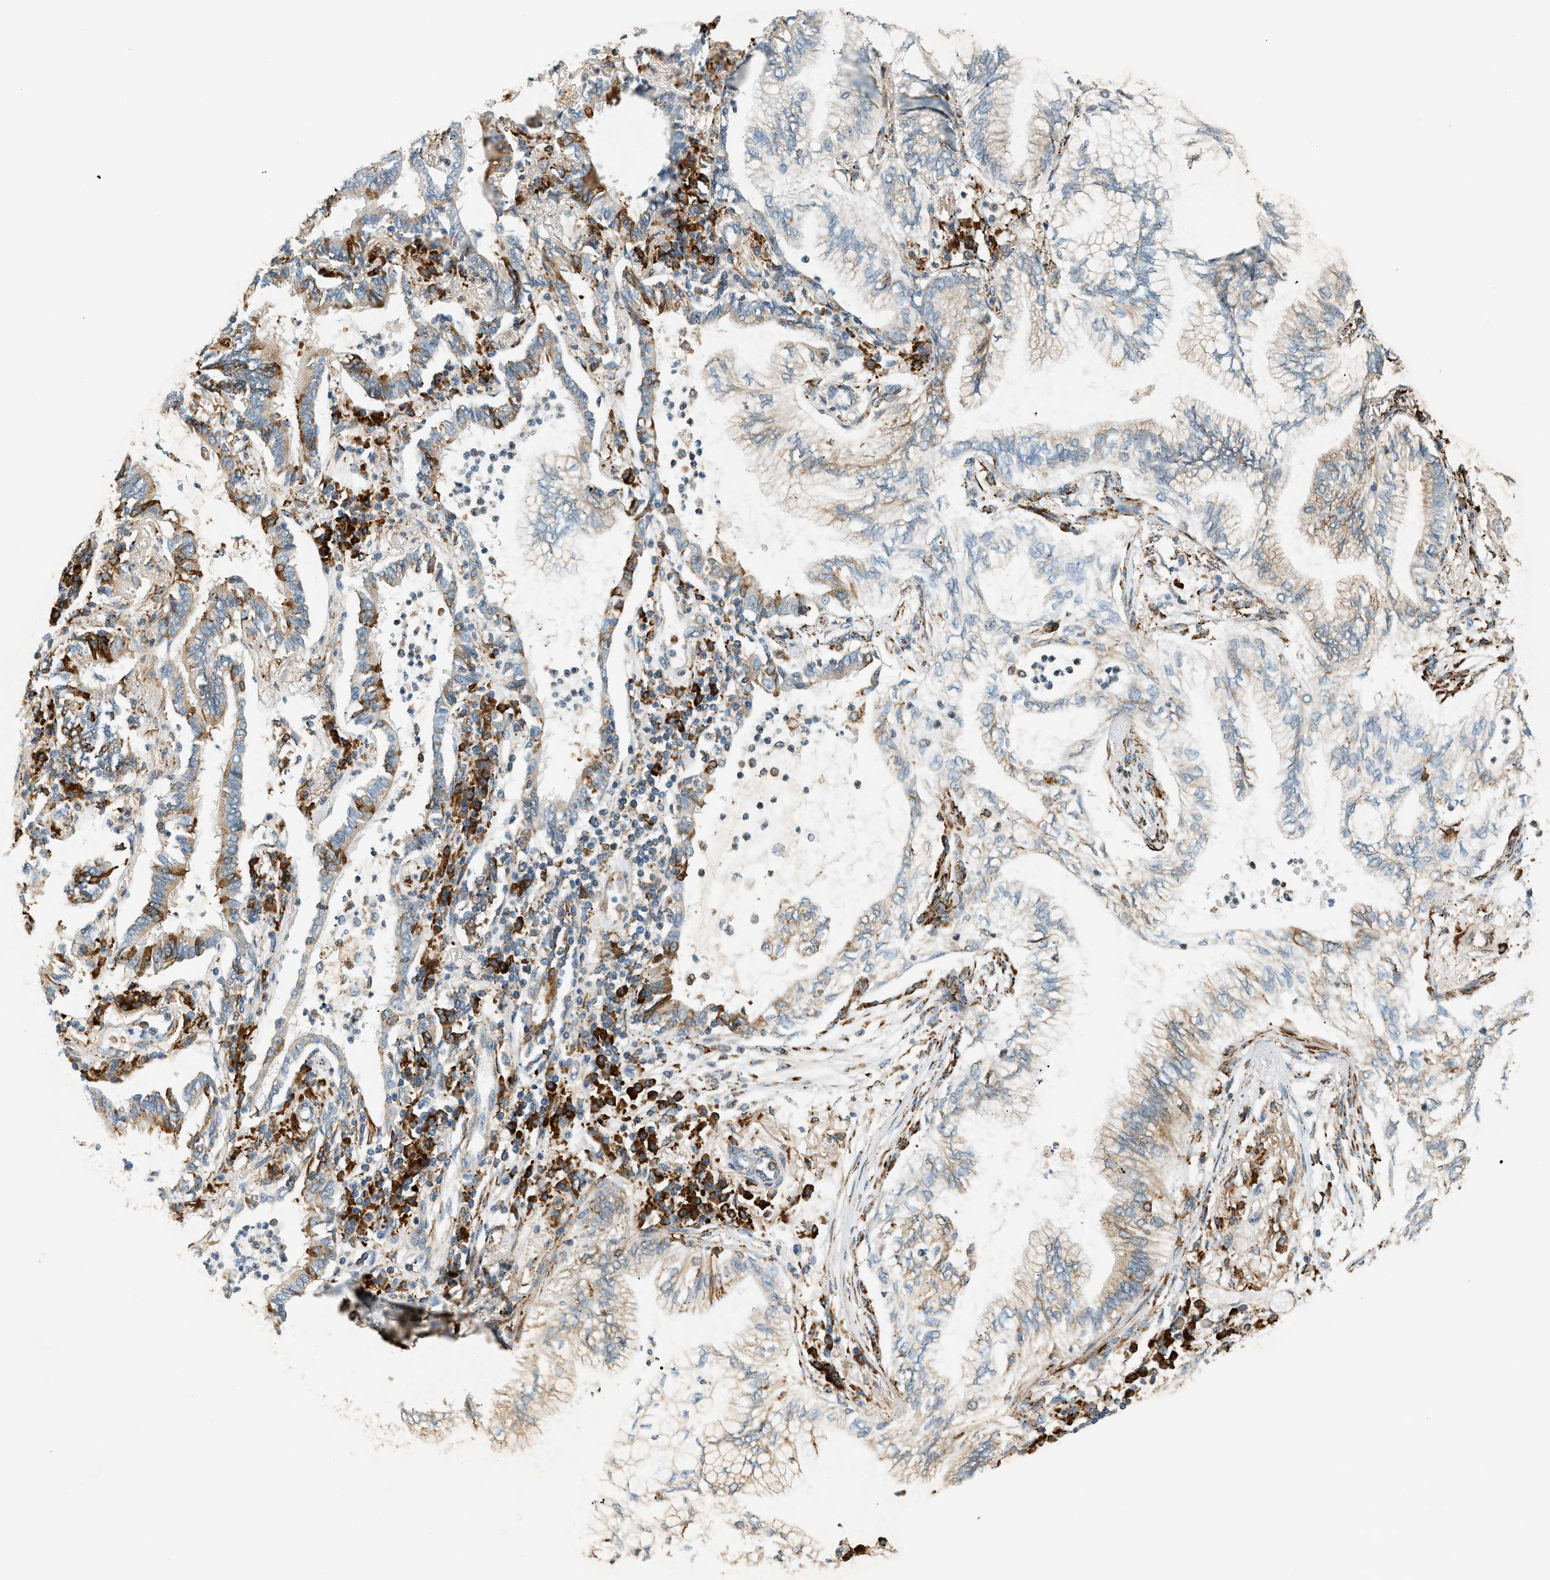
{"staining": {"intensity": "moderate", "quantity": "25%-75%", "location": "cytoplasmic/membranous"}, "tissue": "lung cancer", "cell_type": "Tumor cells", "image_type": "cancer", "snomed": [{"axis": "morphology", "description": "Normal tissue, NOS"}, {"axis": "morphology", "description": "Adenocarcinoma, NOS"}, {"axis": "topography", "description": "Bronchus"}, {"axis": "topography", "description": "Lung"}], "caption": "Adenocarcinoma (lung) was stained to show a protein in brown. There is medium levels of moderate cytoplasmic/membranous expression in approximately 25%-75% of tumor cells.", "gene": "SEMA4D", "patient": {"sex": "female", "age": 70}}